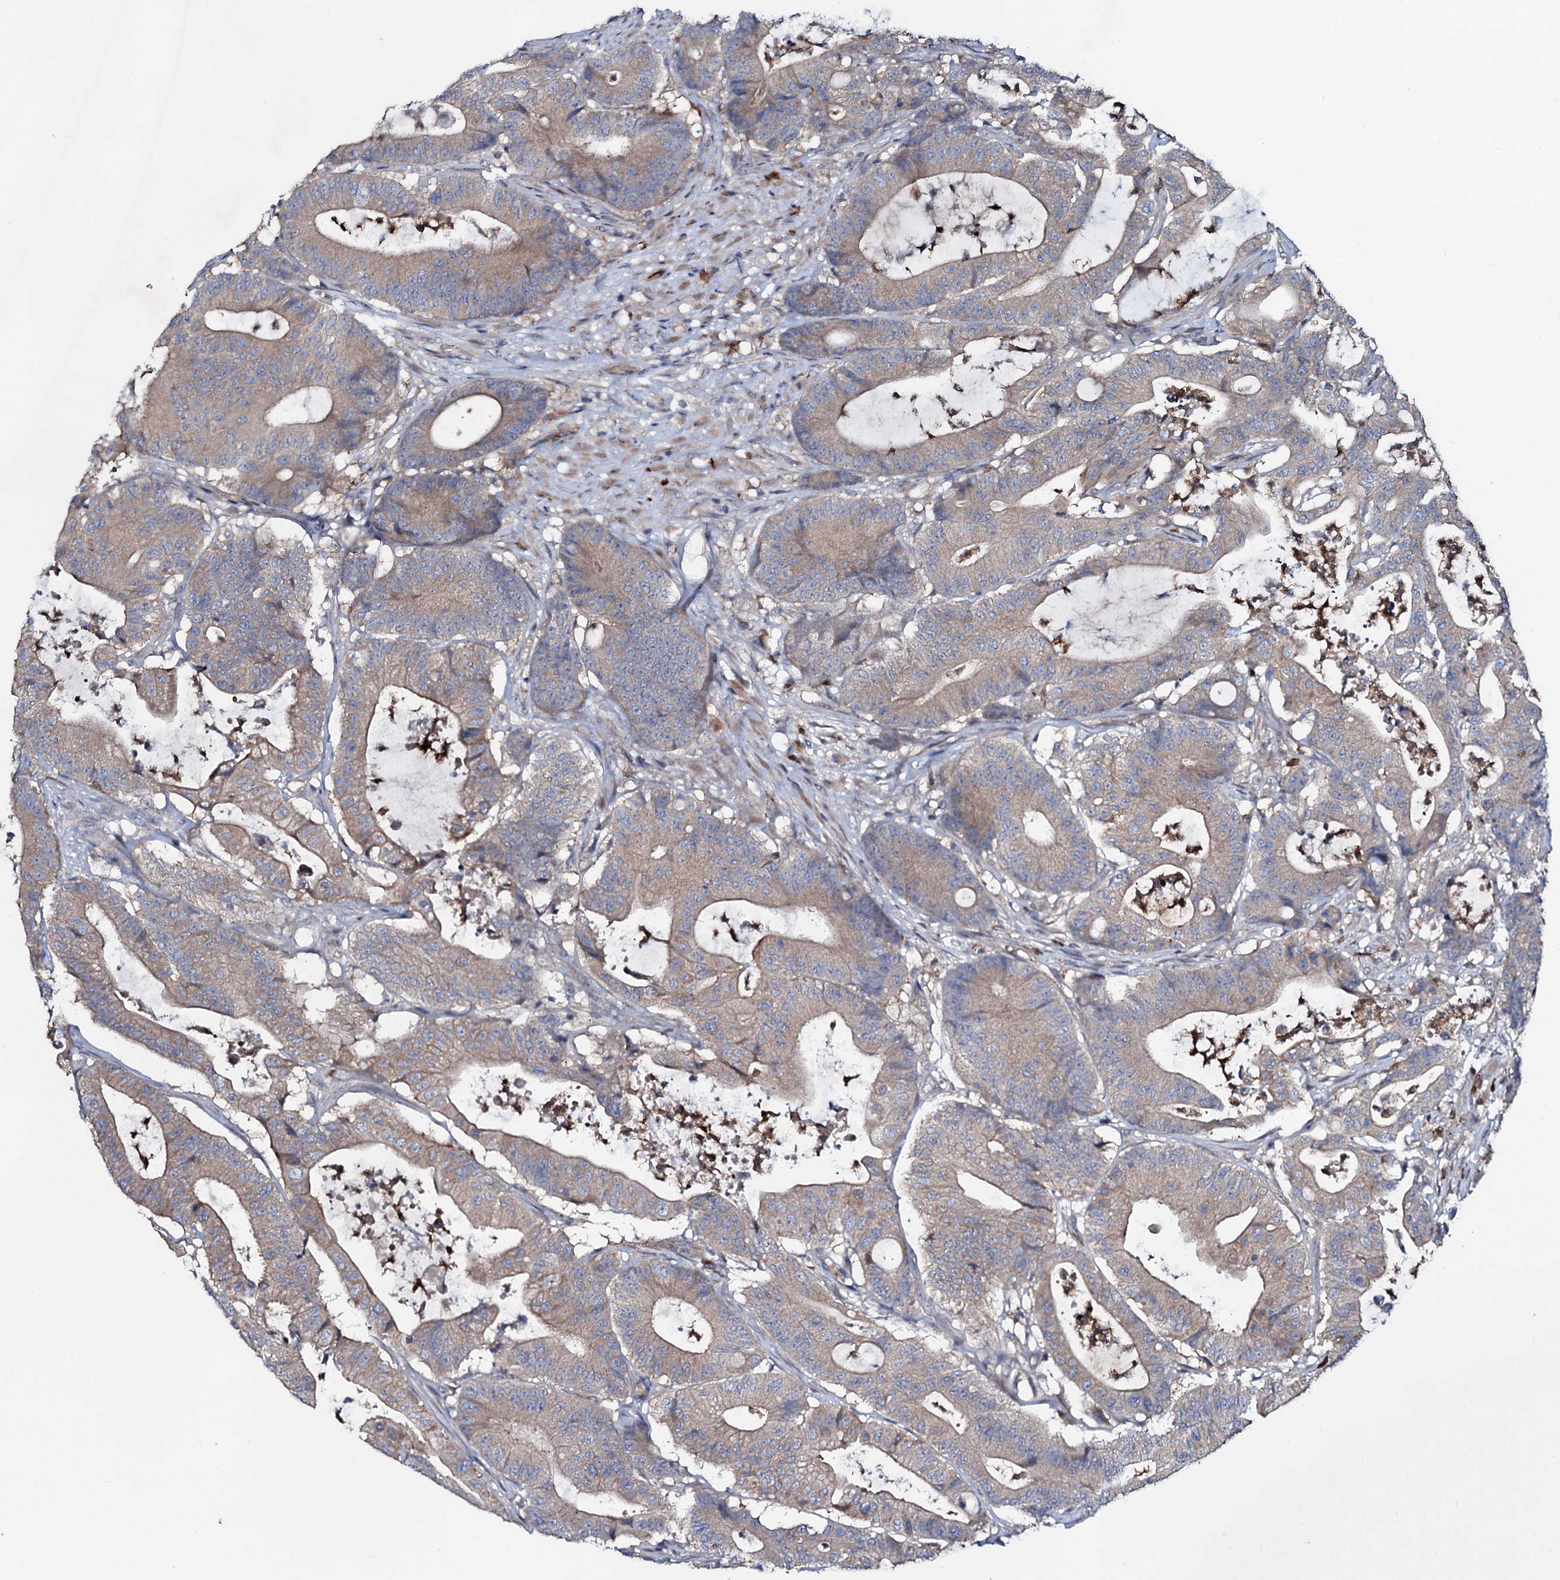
{"staining": {"intensity": "weak", "quantity": ">75%", "location": "cytoplasmic/membranous"}, "tissue": "colorectal cancer", "cell_type": "Tumor cells", "image_type": "cancer", "snomed": [{"axis": "morphology", "description": "Adenocarcinoma, NOS"}, {"axis": "topography", "description": "Colon"}], "caption": "Protein staining shows weak cytoplasmic/membranous staining in approximately >75% of tumor cells in colorectal cancer.", "gene": "COG6", "patient": {"sex": "female", "age": 84}}